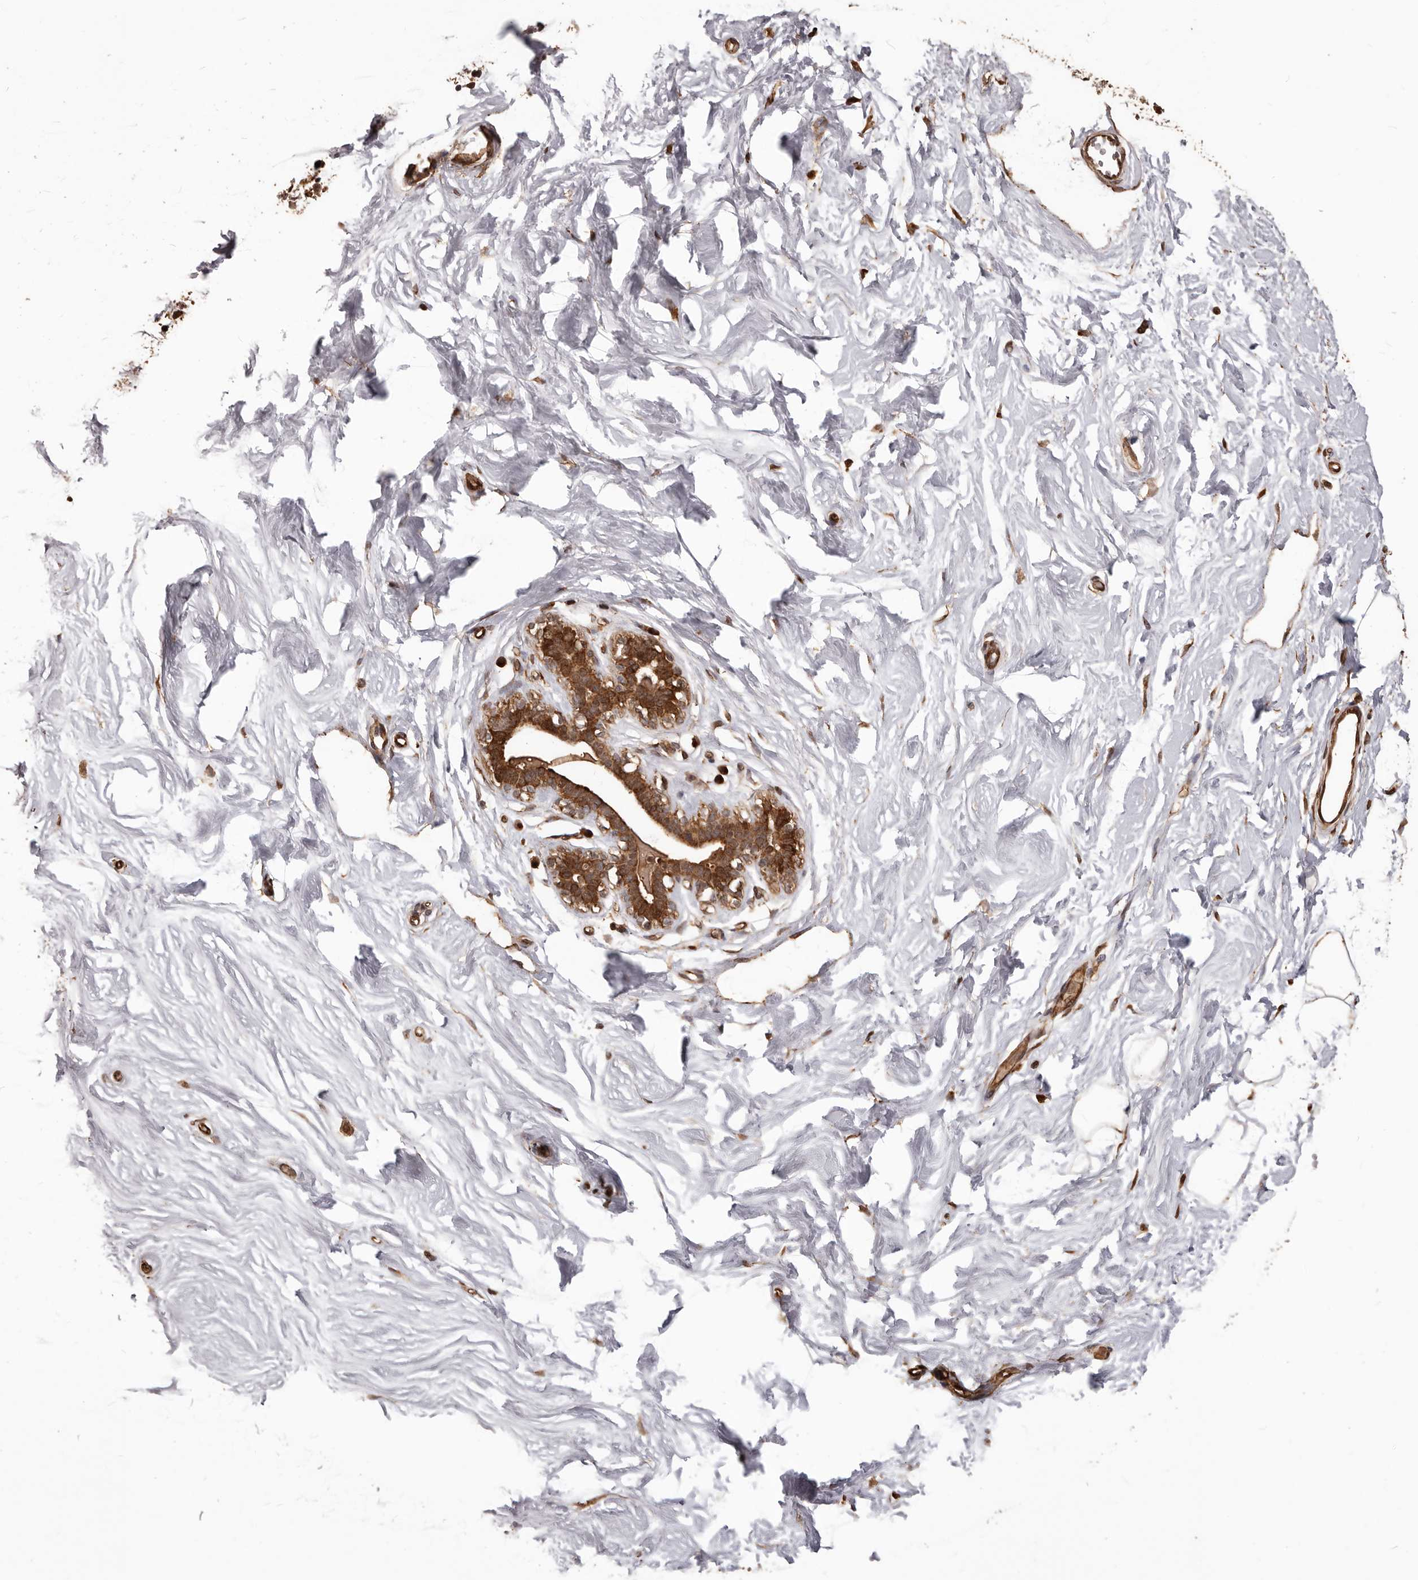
{"staining": {"intensity": "weak", "quantity": ">75%", "location": "cytoplasmic/membranous"}, "tissue": "breast", "cell_type": "Adipocytes", "image_type": "normal", "snomed": [{"axis": "morphology", "description": "Normal tissue, NOS"}, {"axis": "topography", "description": "Breast"}], "caption": "Protein expression analysis of unremarkable human breast reveals weak cytoplasmic/membranous staining in approximately >75% of adipocytes. The staining is performed using DAB (3,3'-diaminobenzidine) brown chromogen to label protein expression. The nuclei are counter-stained blue using hematoxylin.", "gene": "MTO1", "patient": {"sex": "female", "age": 26}}